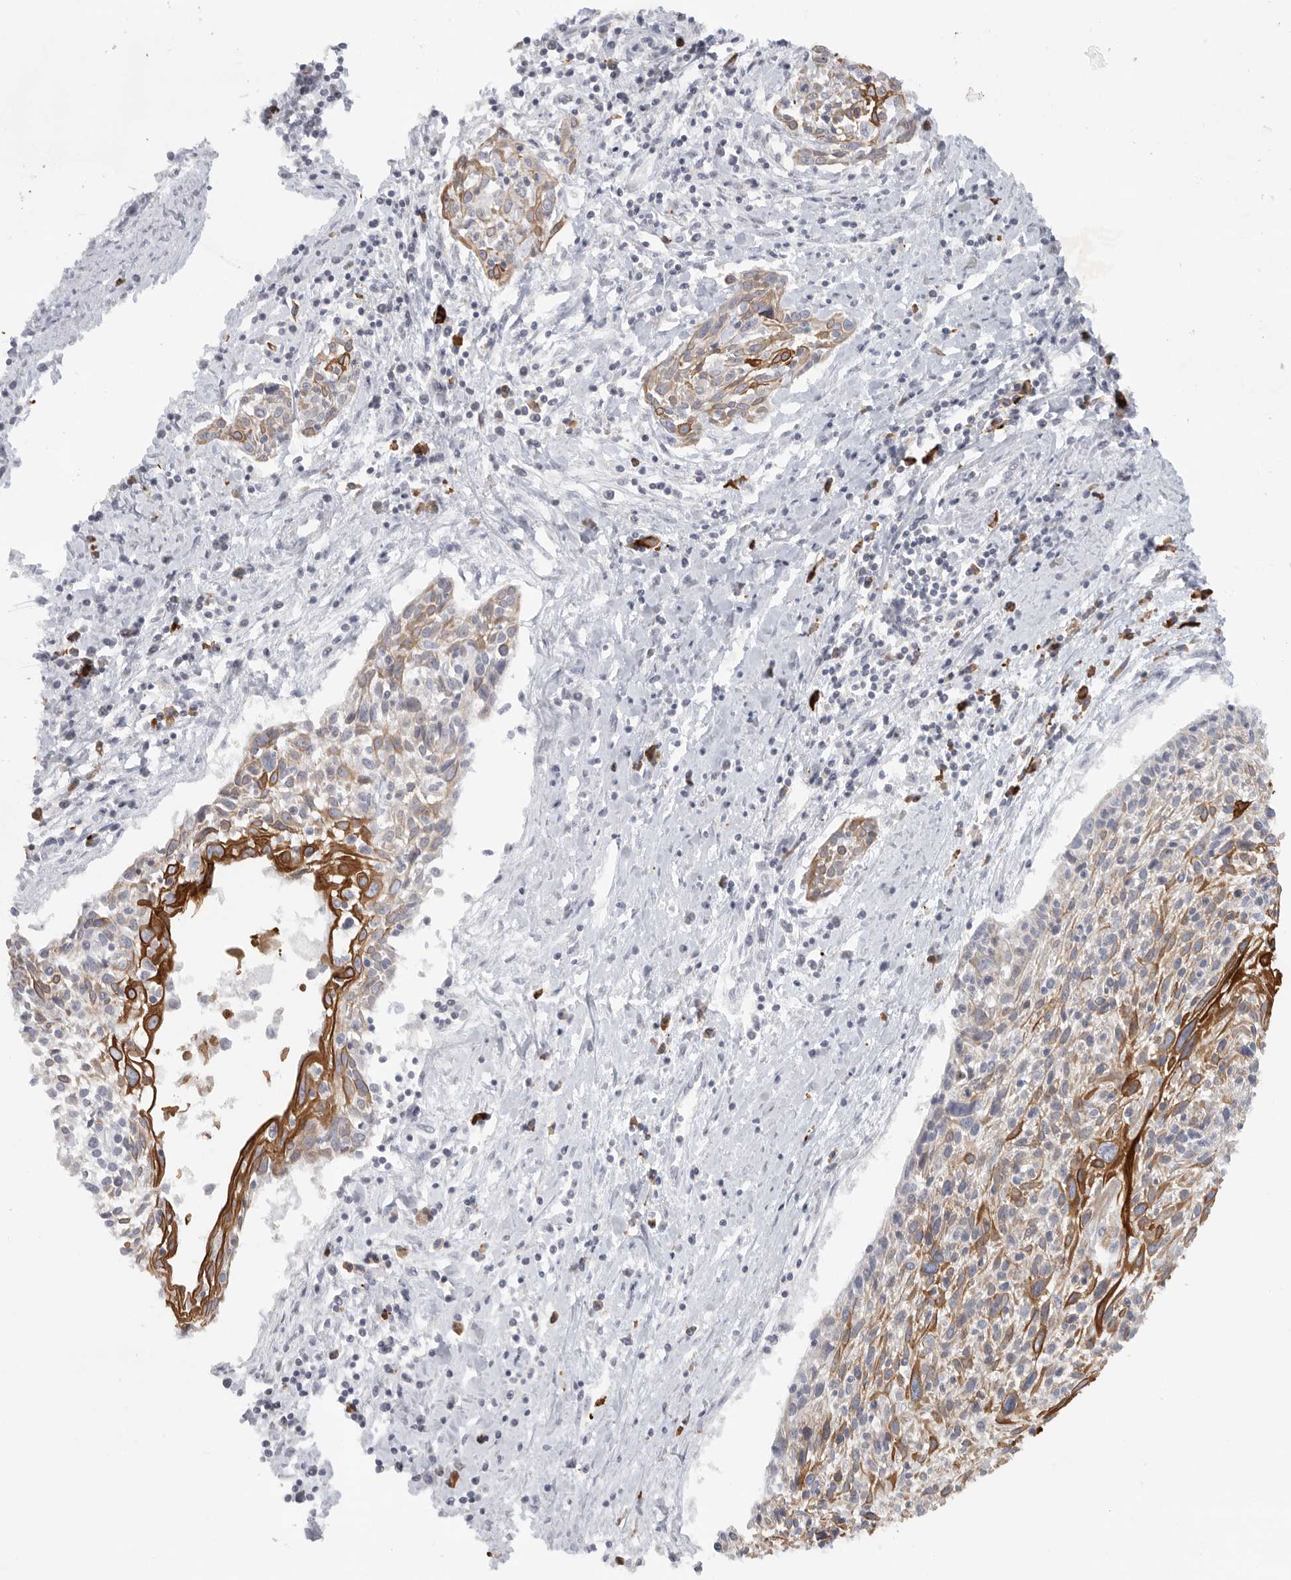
{"staining": {"intensity": "strong", "quantity": "25%-75%", "location": "cytoplasmic/membranous"}, "tissue": "cervical cancer", "cell_type": "Tumor cells", "image_type": "cancer", "snomed": [{"axis": "morphology", "description": "Squamous cell carcinoma, NOS"}, {"axis": "topography", "description": "Cervix"}], "caption": "Immunohistochemical staining of human cervical cancer exhibits strong cytoplasmic/membranous protein positivity in approximately 25%-75% of tumor cells.", "gene": "TMEM69", "patient": {"sex": "female", "age": 51}}